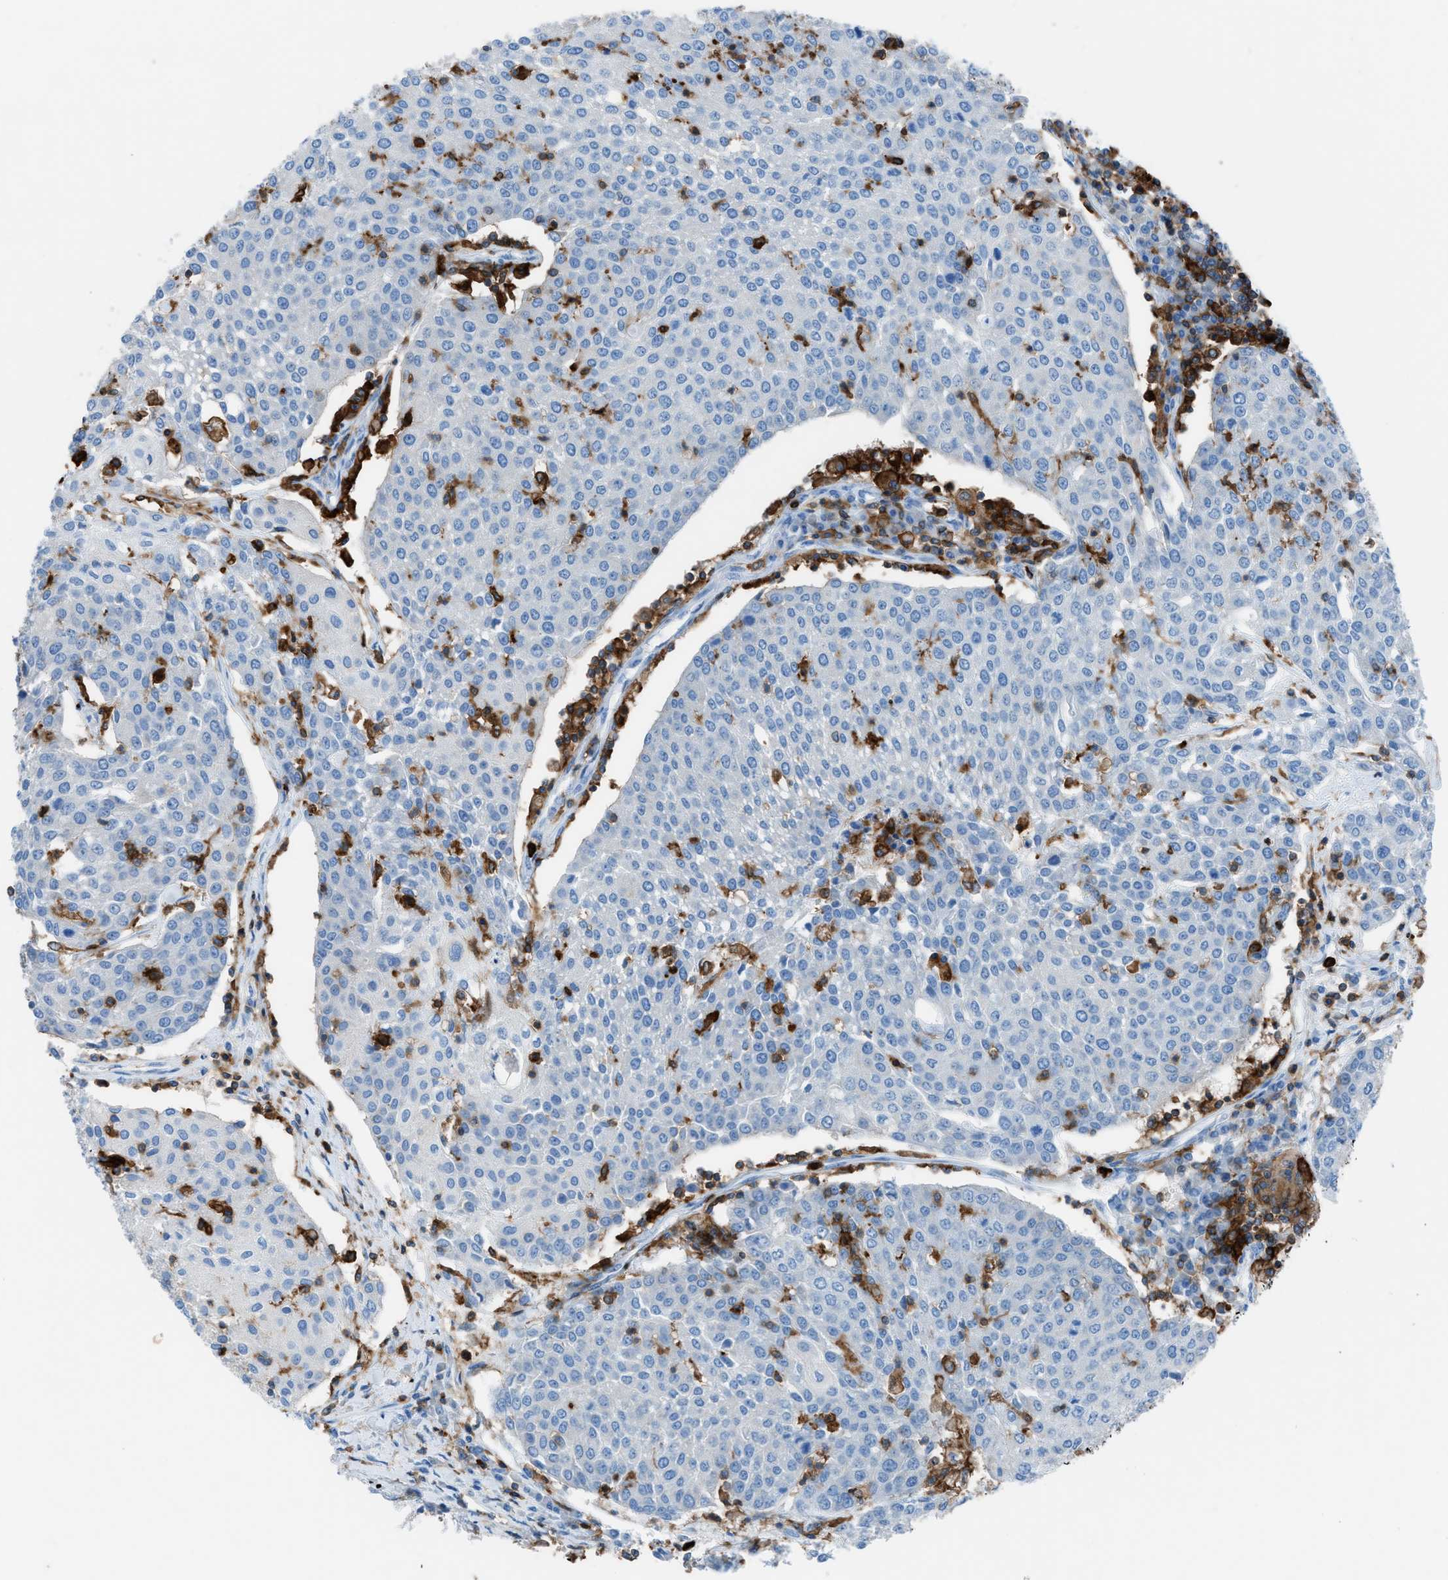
{"staining": {"intensity": "negative", "quantity": "none", "location": "none"}, "tissue": "urothelial cancer", "cell_type": "Tumor cells", "image_type": "cancer", "snomed": [{"axis": "morphology", "description": "Urothelial carcinoma, High grade"}, {"axis": "topography", "description": "Urinary bladder"}], "caption": "A histopathology image of human urothelial cancer is negative for staining in tumor cells. (DAB IHC, high magnification).", "gene": "ITGB2", "patient": {"sex": "female", "age": 85}}